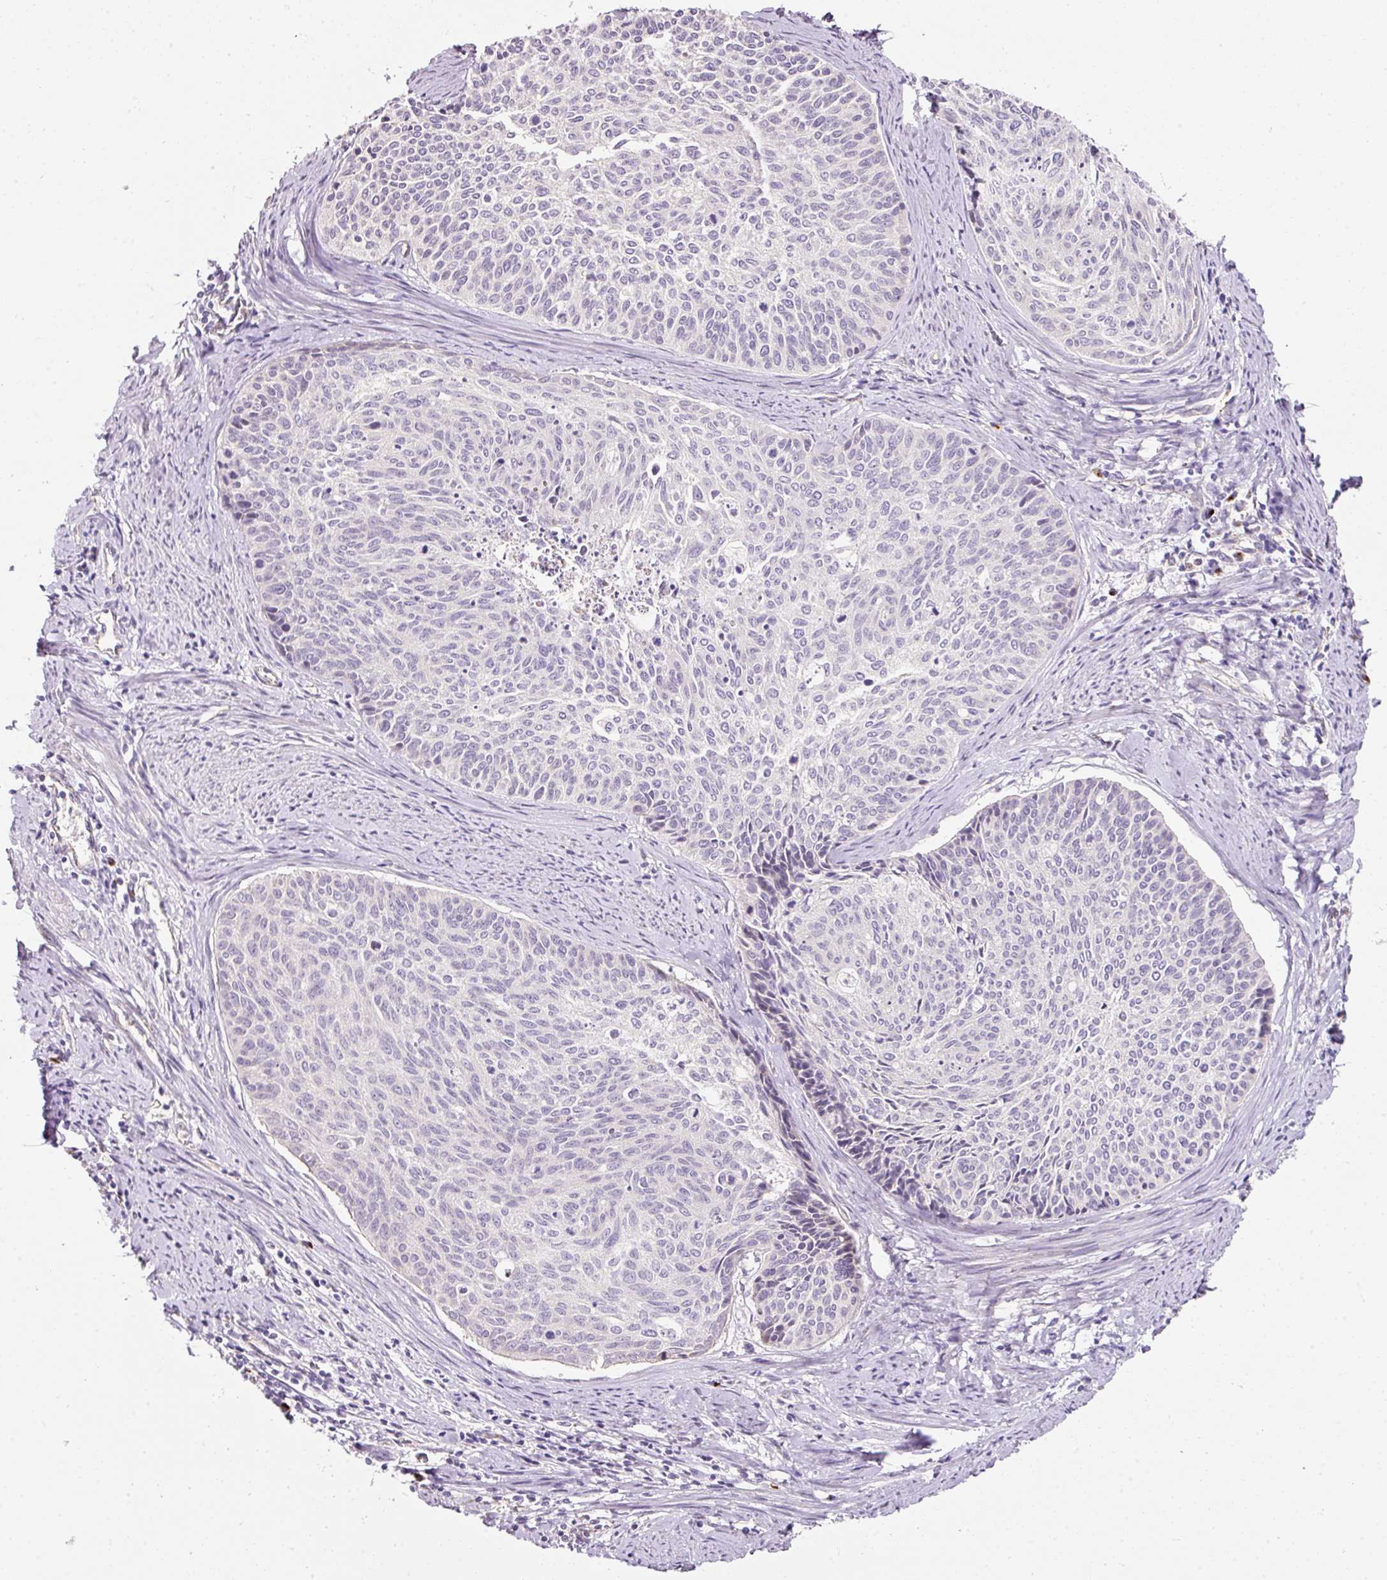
{"staining": {"intensity": "negative", "quantity": "none", "location": "none"}, "tissue": "cervical cancer", "cell_type": "Tumor cells", "image_type": "cancer", "snomed": [{"axis": "morphology", "description": "Squamous cell carcinoma, NOS"}, {"axis": "topography", "description": "Cervix"}], "caption": "Cervical cancer (squamous cell carcinoma) stained for a protein using immunohistochemistry (IHC) displays no staining tumor cells.", "gene": "NBPF11", "patient": {"sex": "female", "age": 55}}